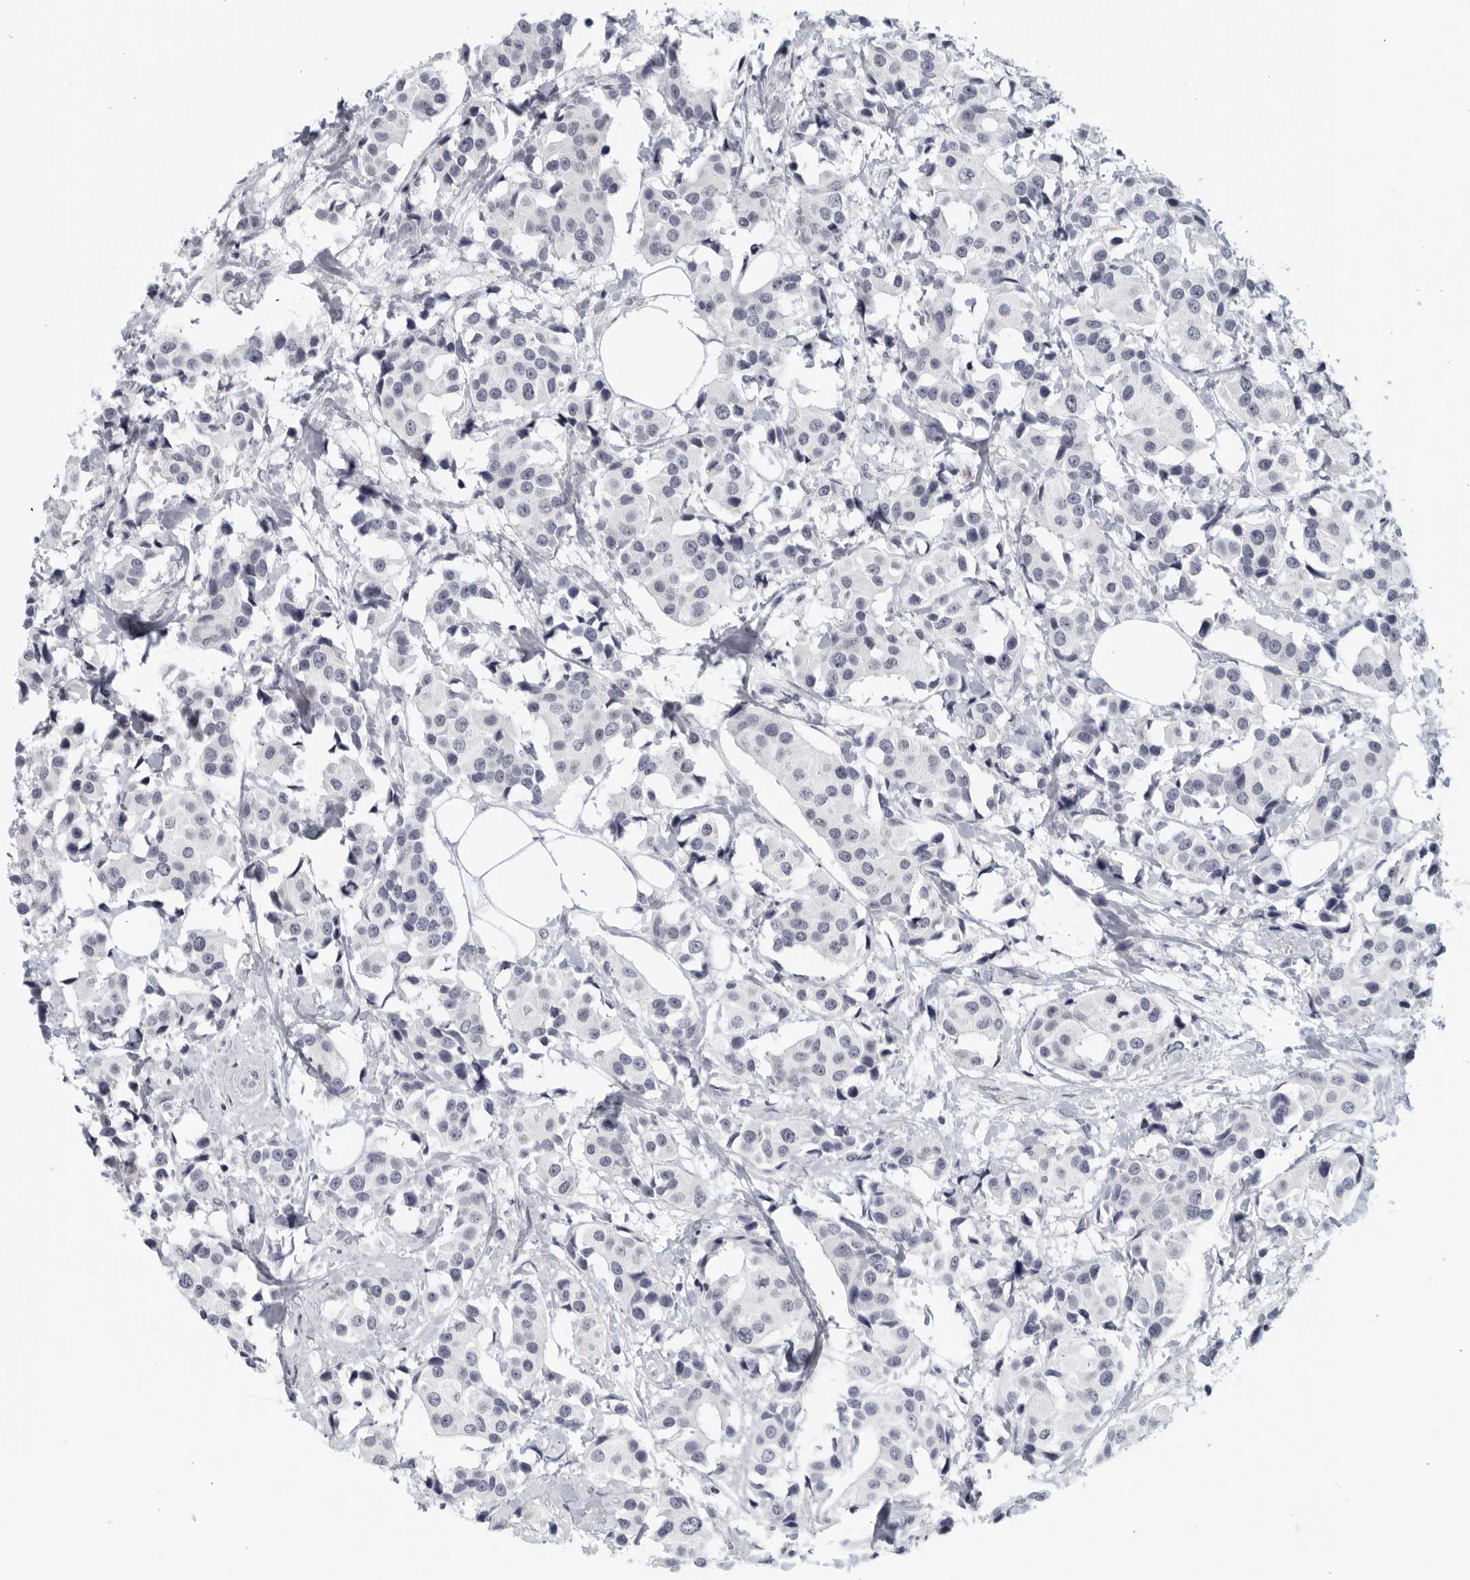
{"staining": {"intensity": "negative", "quantity": "none", "location": "none"}, "tissue": "breast cancer", "cell_type": "Tumor cells", "image_type": "cancer", "snomed": [{"axis": "morphology", "description": "Normal tissue, NOS"}, {"axis": "morphology", "description": "Duct carcinoma"}, {"axis": "topography", "description": "Breast"}], "caption": "Tumor cells are negative for protein expression in human breast cancer.", "gene": "MATN1", "patient": {"sex": "female", "age": 39}}